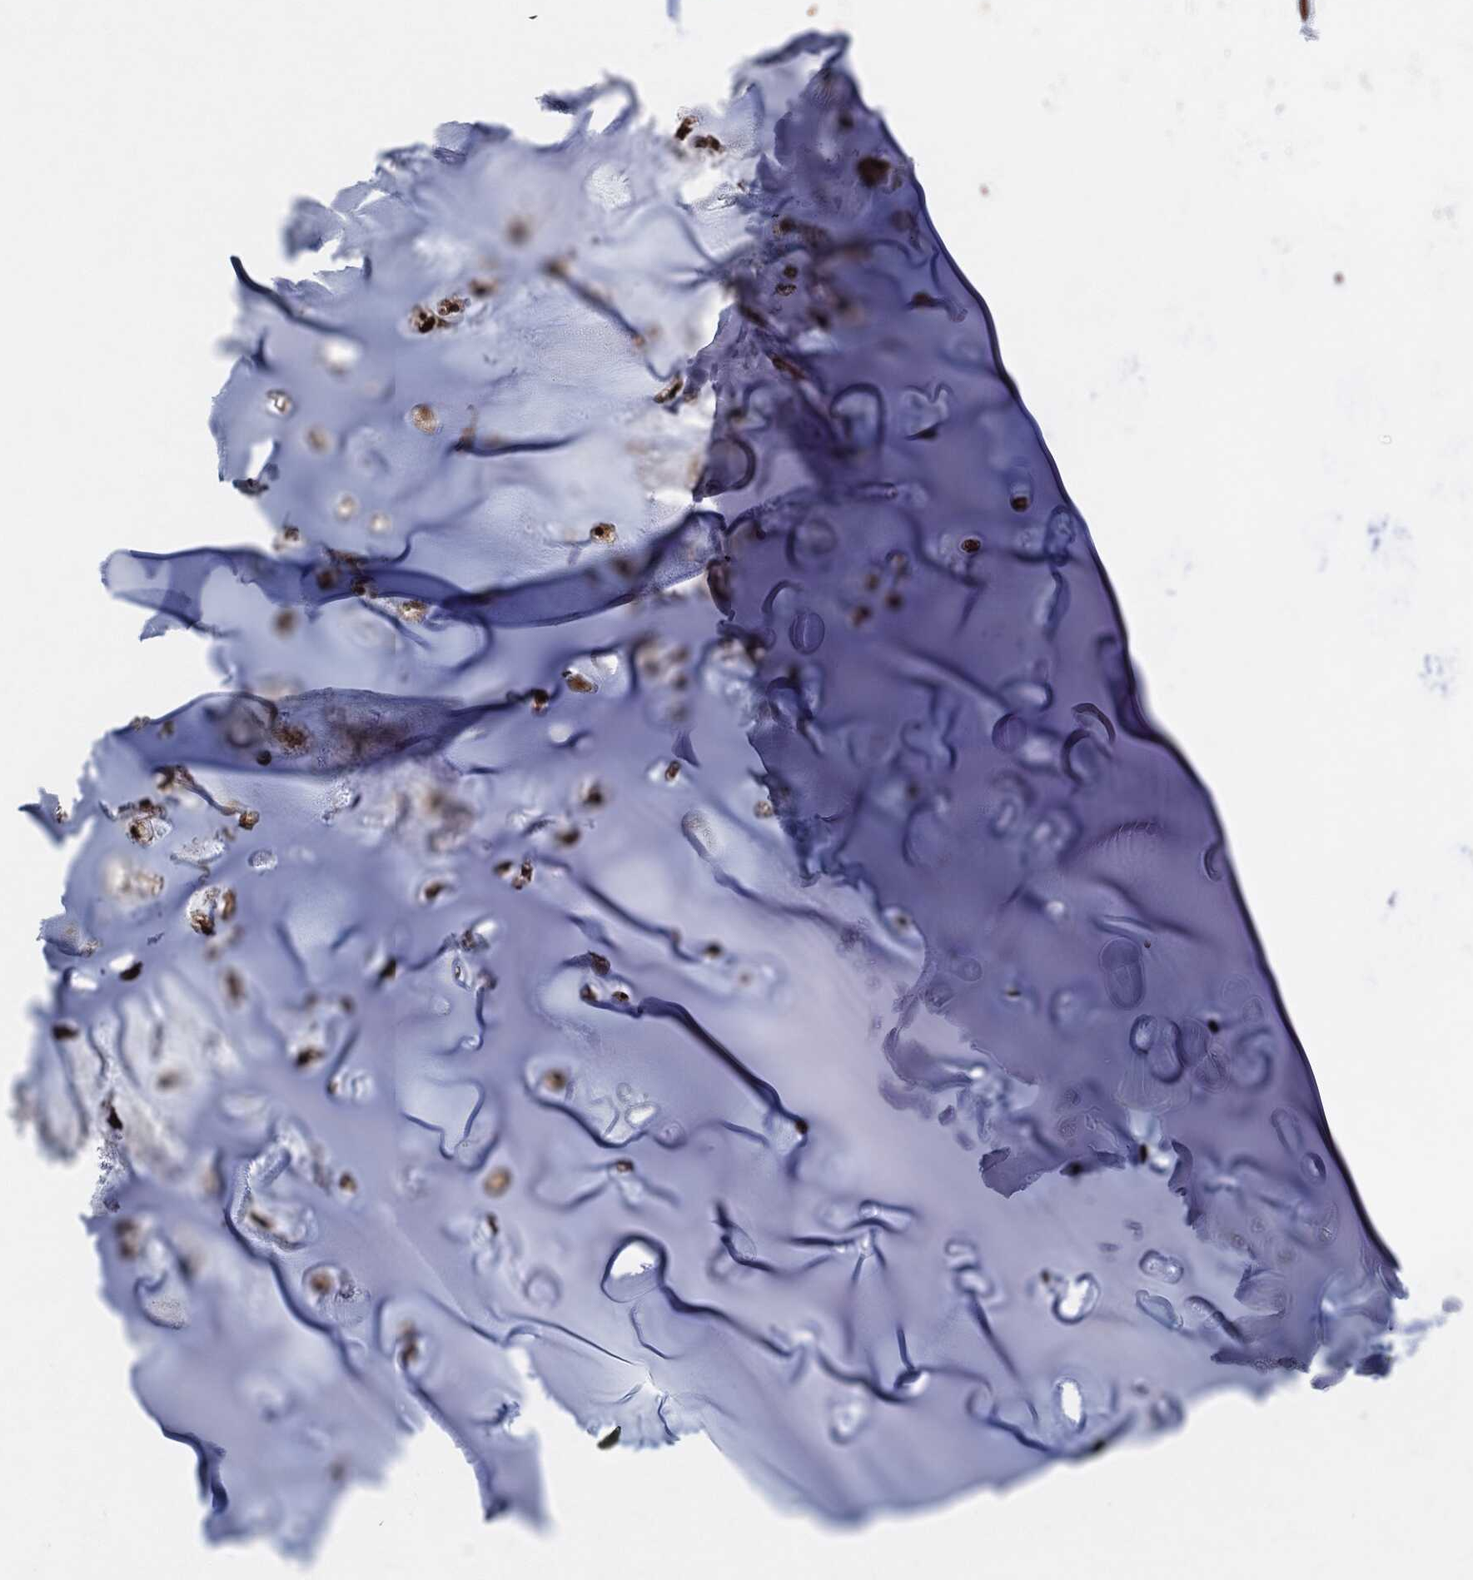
{"staining": {"intensity": "strong", "quantity": ">75%", "location": "cytoplasmic/membranous,nuclear"}, "tissue": "soft tissue", "cell_type": "Chondrocytes", "image_type": "normal", "snomed": [{"axis": "morphology", "description": "Normal tissue, NOS"}, {"axis": "topography", "description": "Cartilage tissue"}], "caption": "A photomicrograph of human soft tissue stained for a protein demonstrates strong cytoplasmic/membranous,nuclear brown staining in chondrocytes. The staining was performed using DAB (3,3'-diaminobenzidine) to visualize the protein expression in brown, while the nuclei were stained in blue with hematoxylin (Magnification: 20x).", "gene": "BCAR1", "patient": {"sex": "male", "age": 81}}